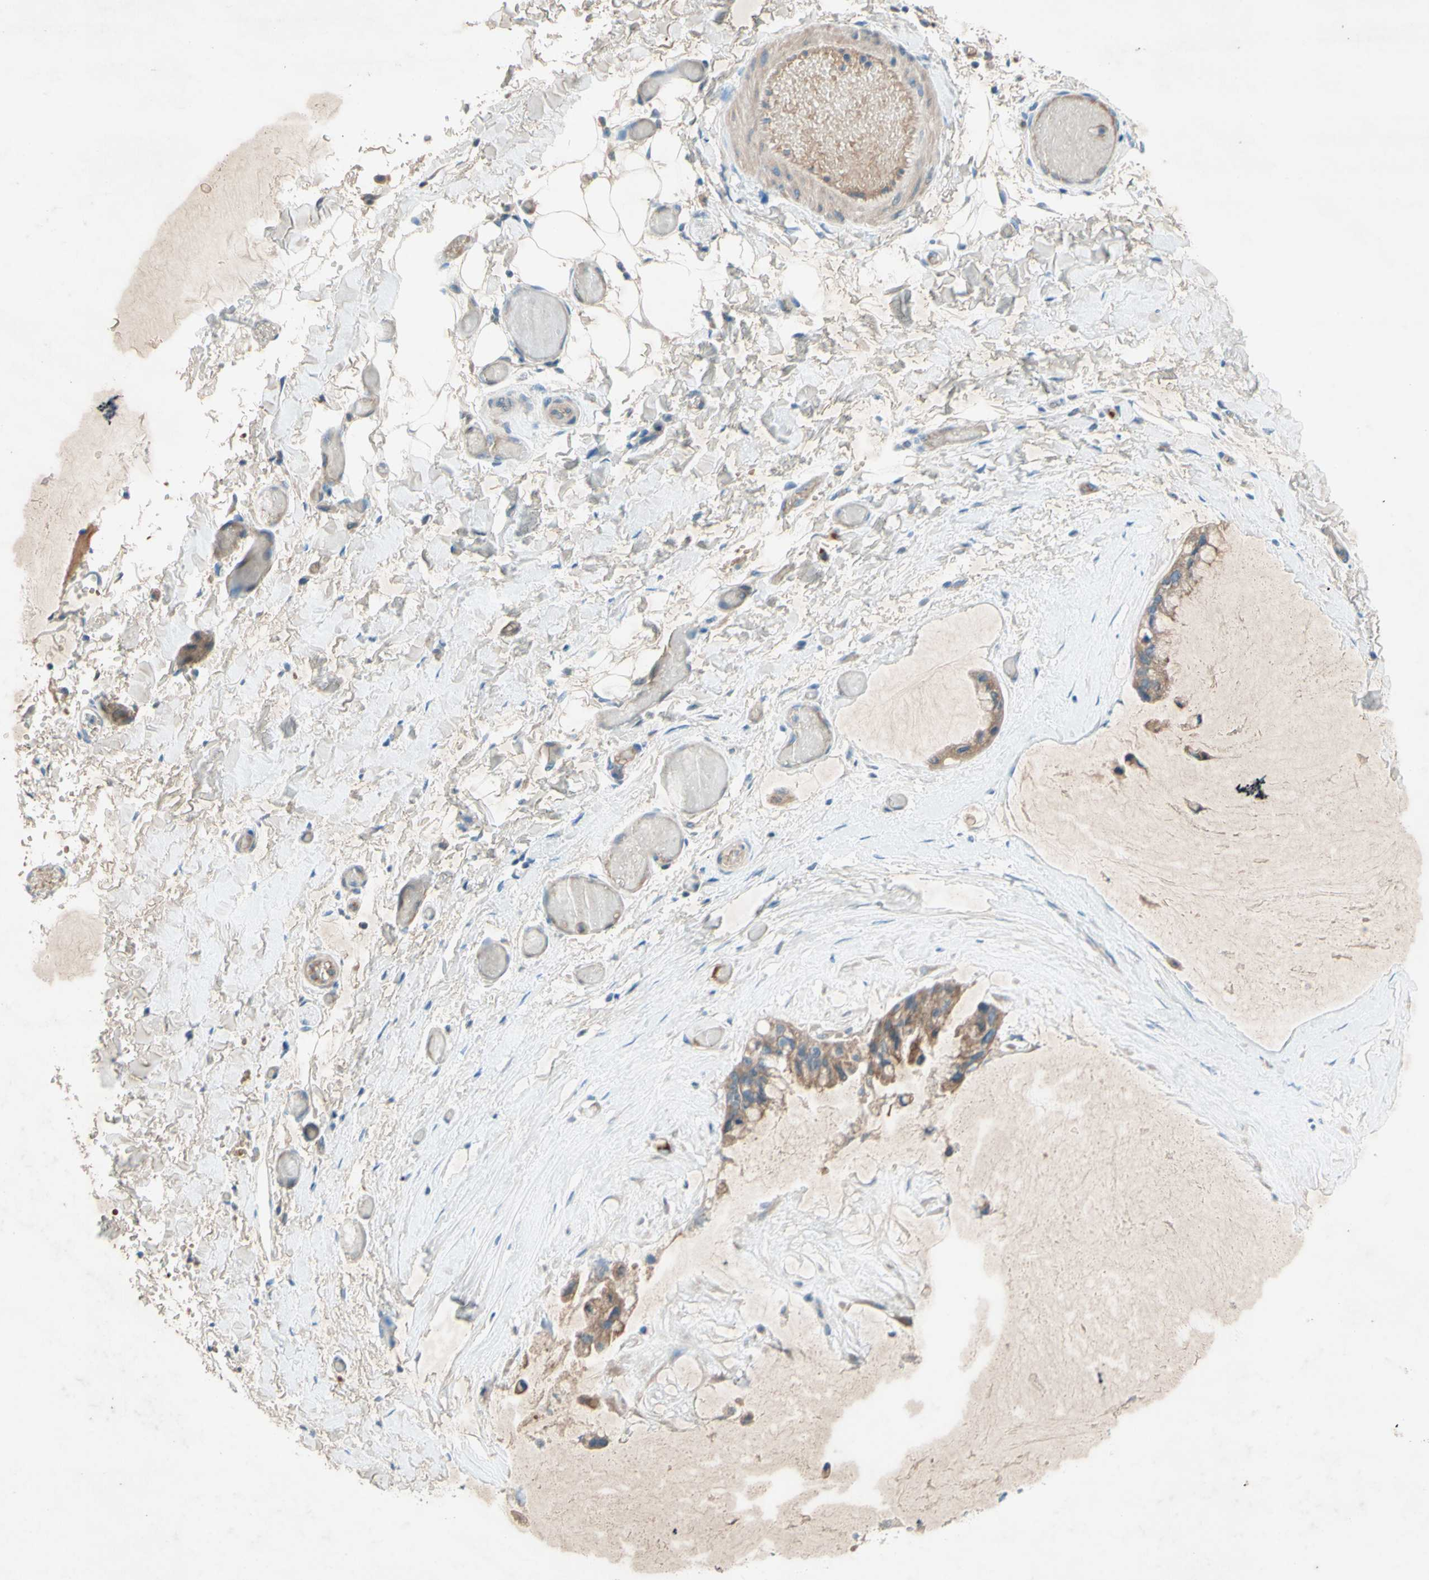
{"staining": {"intensity": "moderate", "quantity": ">75%", "location": "cytoplasmic/membranous"}, "tissue": "ovarian cancer", "cell_type": "Tumor cells", "image_type": "cancer", "snomed": [{"axis": "morphology", "description": "Cystadenocarcinoma, mucinous, NOS"}, {"axis": "topography", "description": "Ovary"}], "caption": "The image displays immunohistochemical staining of ovarian cancer (mucinous cystadenocarcinoma). There is moderate cytoplasmic/membranous expression is identified in approximately >75% of tumor cells.", "gene": "IL2", "patient": {"sex": "female", "age": 39}}